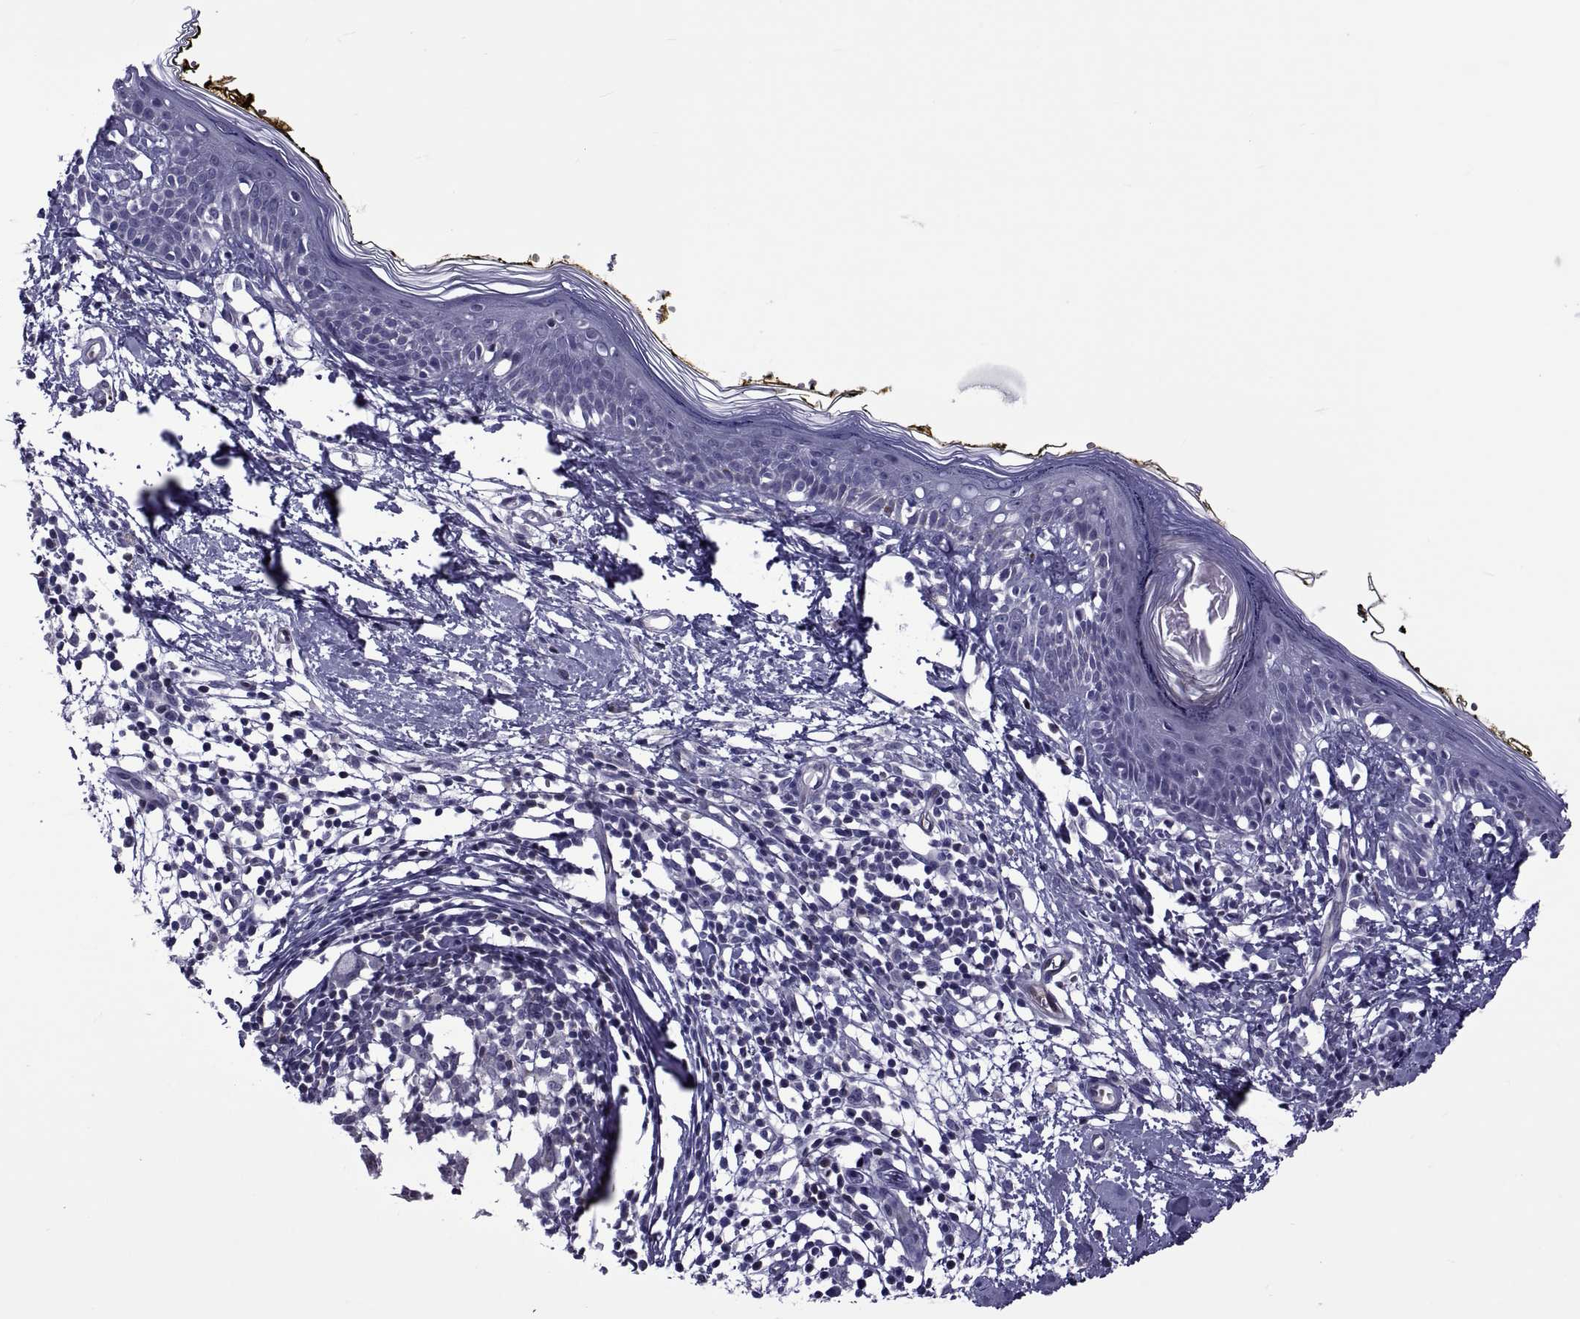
{"staining": {"intensity": "negative", "quantity": "none", "location": "none"}, "tissue": "skin", "cell_type": "Fibroblasts", "image_type": "normal", "snomed": [{"axis": "morphology", "description": "Normal tissue, NOS"}, {"axis": "topography", "description": "Skin"}], "caption": "Immunohistochemistry photomicrograph of benign skin stained for a protein (brown), which exhibits no expression in fibroblasts.", "gene": "LCN9", "patient": {"sex": "male", "age": 76}}